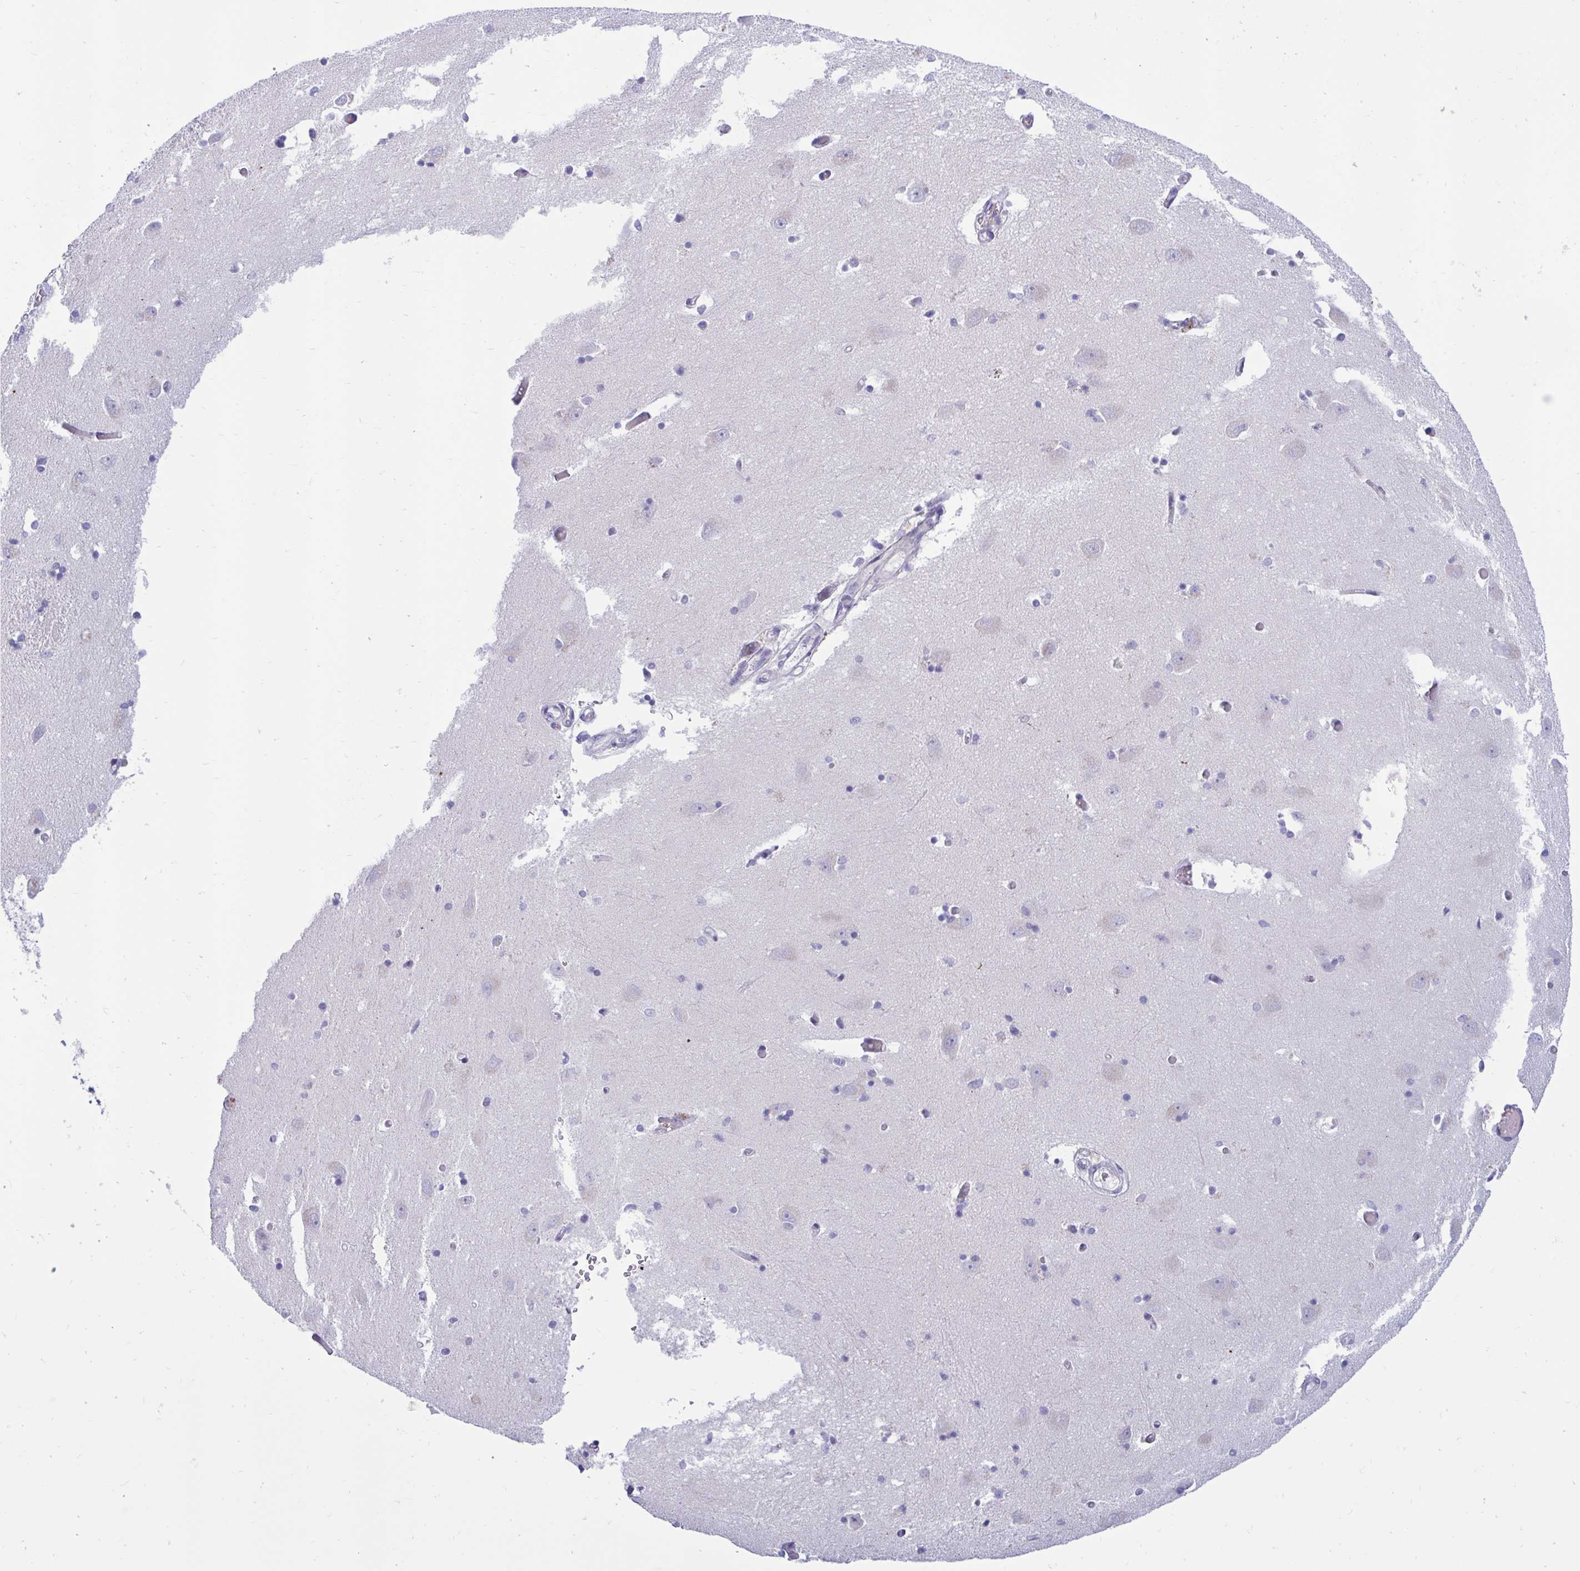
{"staining": {"intensity": "negative", "quantity": "none", "location": "none"}, "tissue": "caudate", "cell_type": "Glial cells", "image_type": "normal", "snomed": [{"axis": "morphology", "description": "Normal tissue, NOS"}, {"axis": "topography", "description": "Lateral ventricle wall"}, {"axis": "topography", "description": "Hippocampus"}], "caption": "IHC of benign caudate displays no positivity in glial cells.", "gene": "FAM219B", "patient": {"sex": "female", "age": 63}}